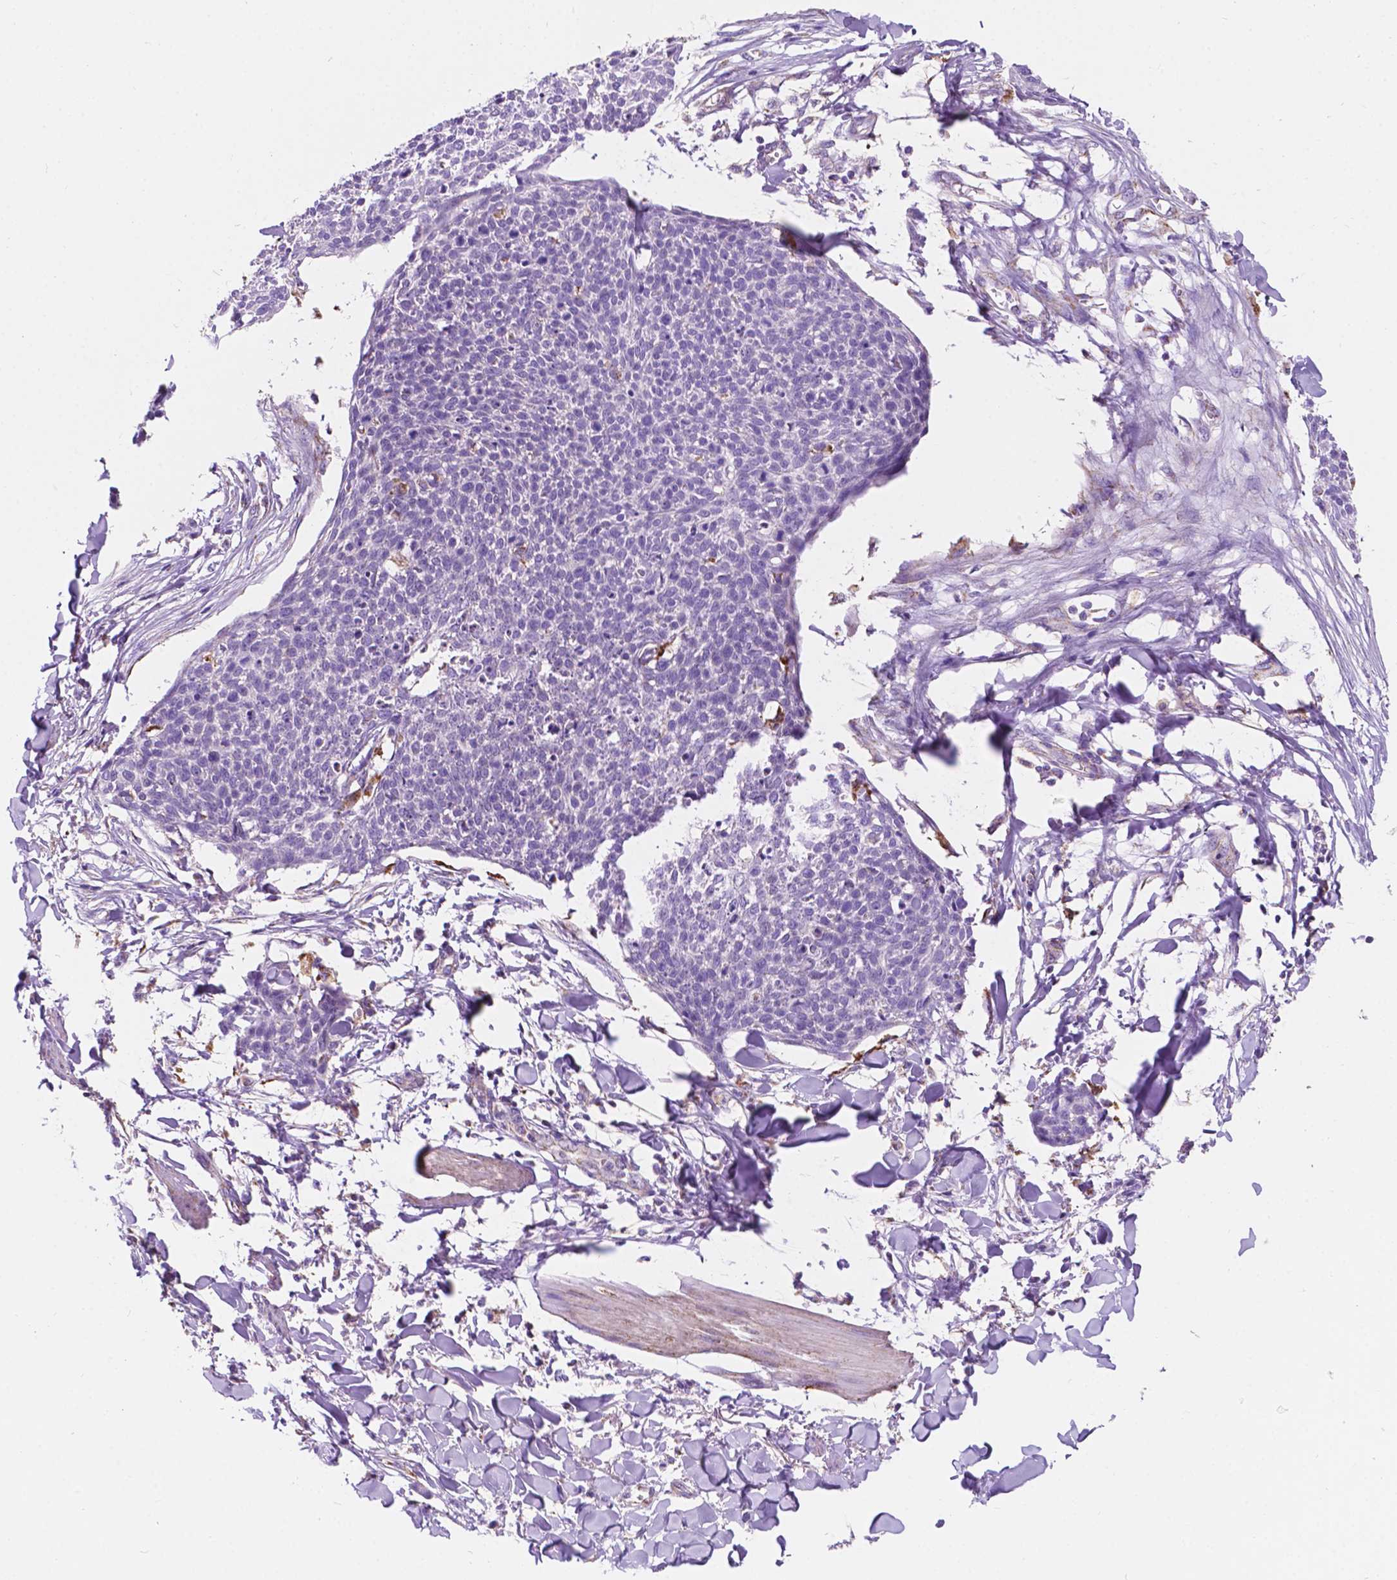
{"staining": {"intensity": "negative", "quantity": "none", "location": "none"}, "tissue": "skin cancer", "cell_type": "Tumor cells", "image_type": "cancer", "snomed": [{"axis": "morphology", "description": "Squamous cell carcinoma, NOS"}, {"axis": "topography", "description": "Skin"}, {"axis": "topography", "description": "Vulva"}], "caption": "This is an immunohistochemistry image of human squamous cell carcinoma (skin). There is no expression in tumor cells.", "gene": "TRPV5", "patient": {"sex": "female", "age": 75}}